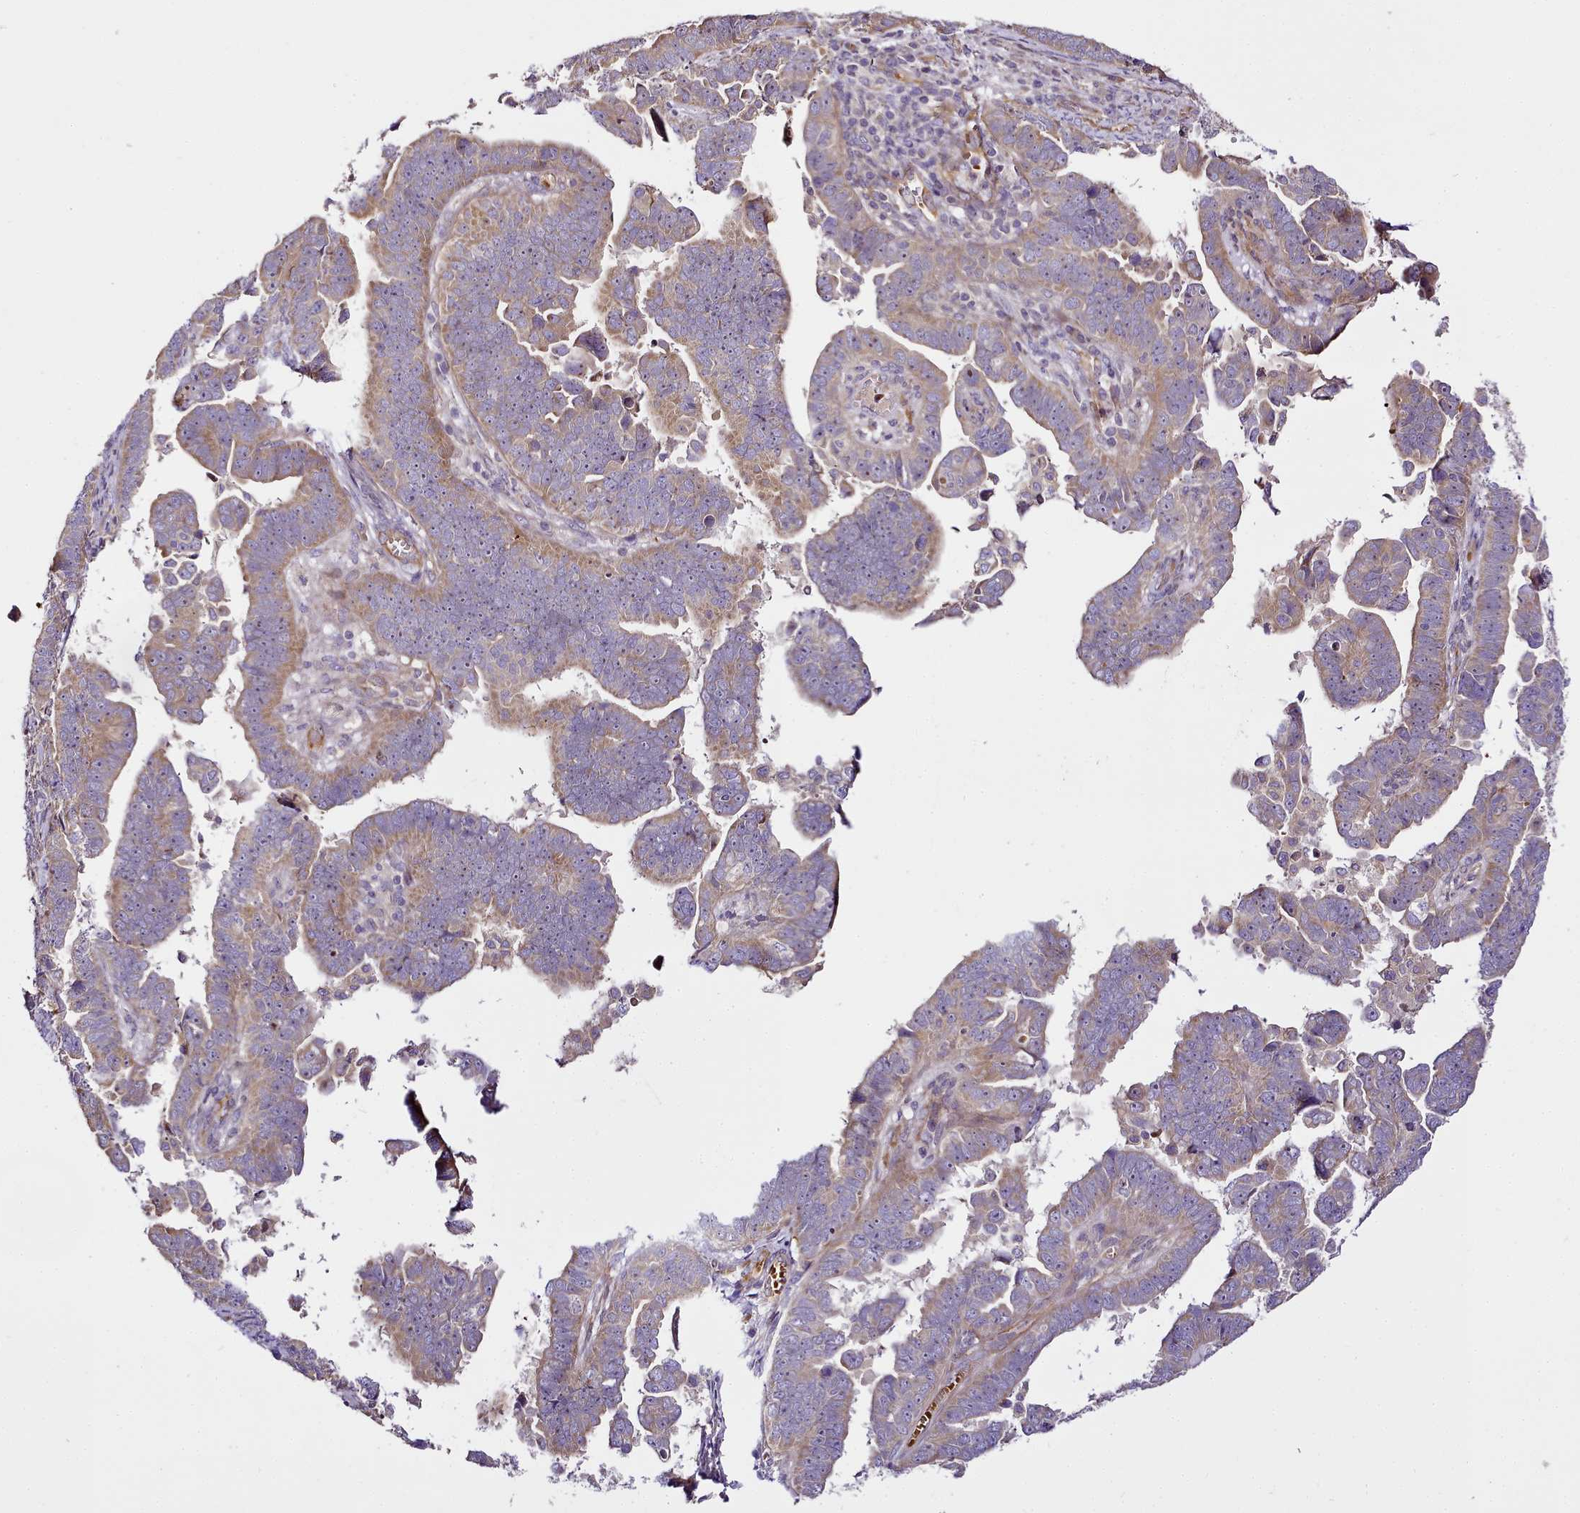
{"staining": {"intensity": "weak", "quantity": "25%-75%", "location": "cytoplasmic/membranous"}, "tissue": "endometrial cancer", "cell_type": "Tumor cells", "image_type": "cancer", "snomed": [{"axis": "morphology", "description": "Adenocarcinoma, NOS"}, {"axis": "topography", "description": "Endometrium"}], "caption": "The micrograph displays a brown stain indicating the presence of a protein in the cytoplasmic/membranous of tumor cells in adenocarcinoma (endometrial). (brown staining indicates protein expression, while blue staining denotes nuclei).", "gene": "NBPF1", "patient": {"sex": "female", "age": 75}}